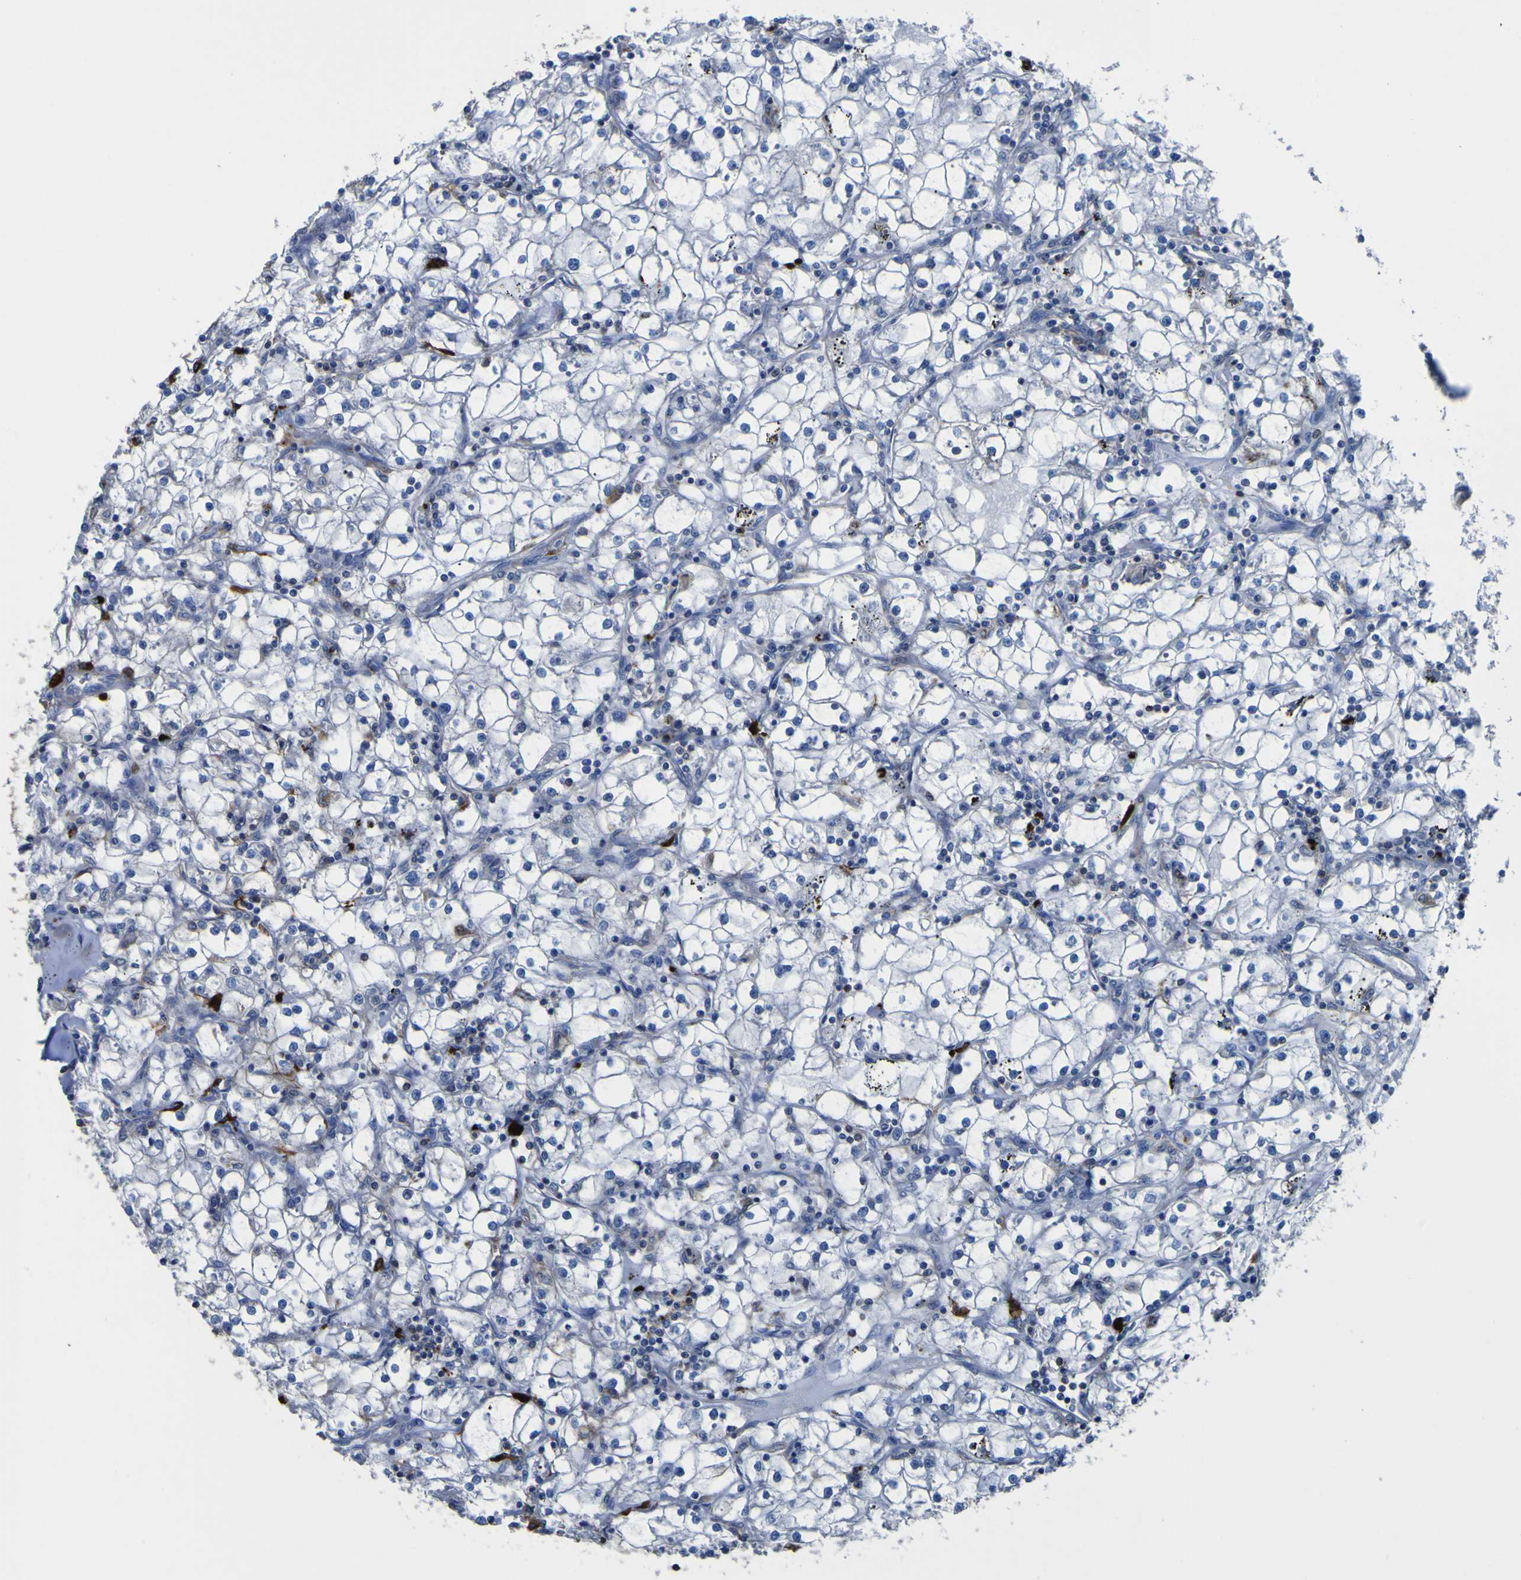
{"staining": {"intensity": "negative", "quantity": "none", "location": "none"}, "tissue": "renal cancer", "cell_type": "Tumor cells", "image_type": "cancer", "snomed": [{"axis": "morphology", "description": "Adenocarcinoma, NOS"}, {"axis": "topography", "description": "Kidney"}], "caption": "This image is of renal adenocarcinoma stained with IHC to label a protein in brown with the nuclei are counter-stained blue. There is no expression in tumor cells. Nuclei are stained in blue.", "gene": "AGO4", "patient": {"sex": "male", "age": 56}}